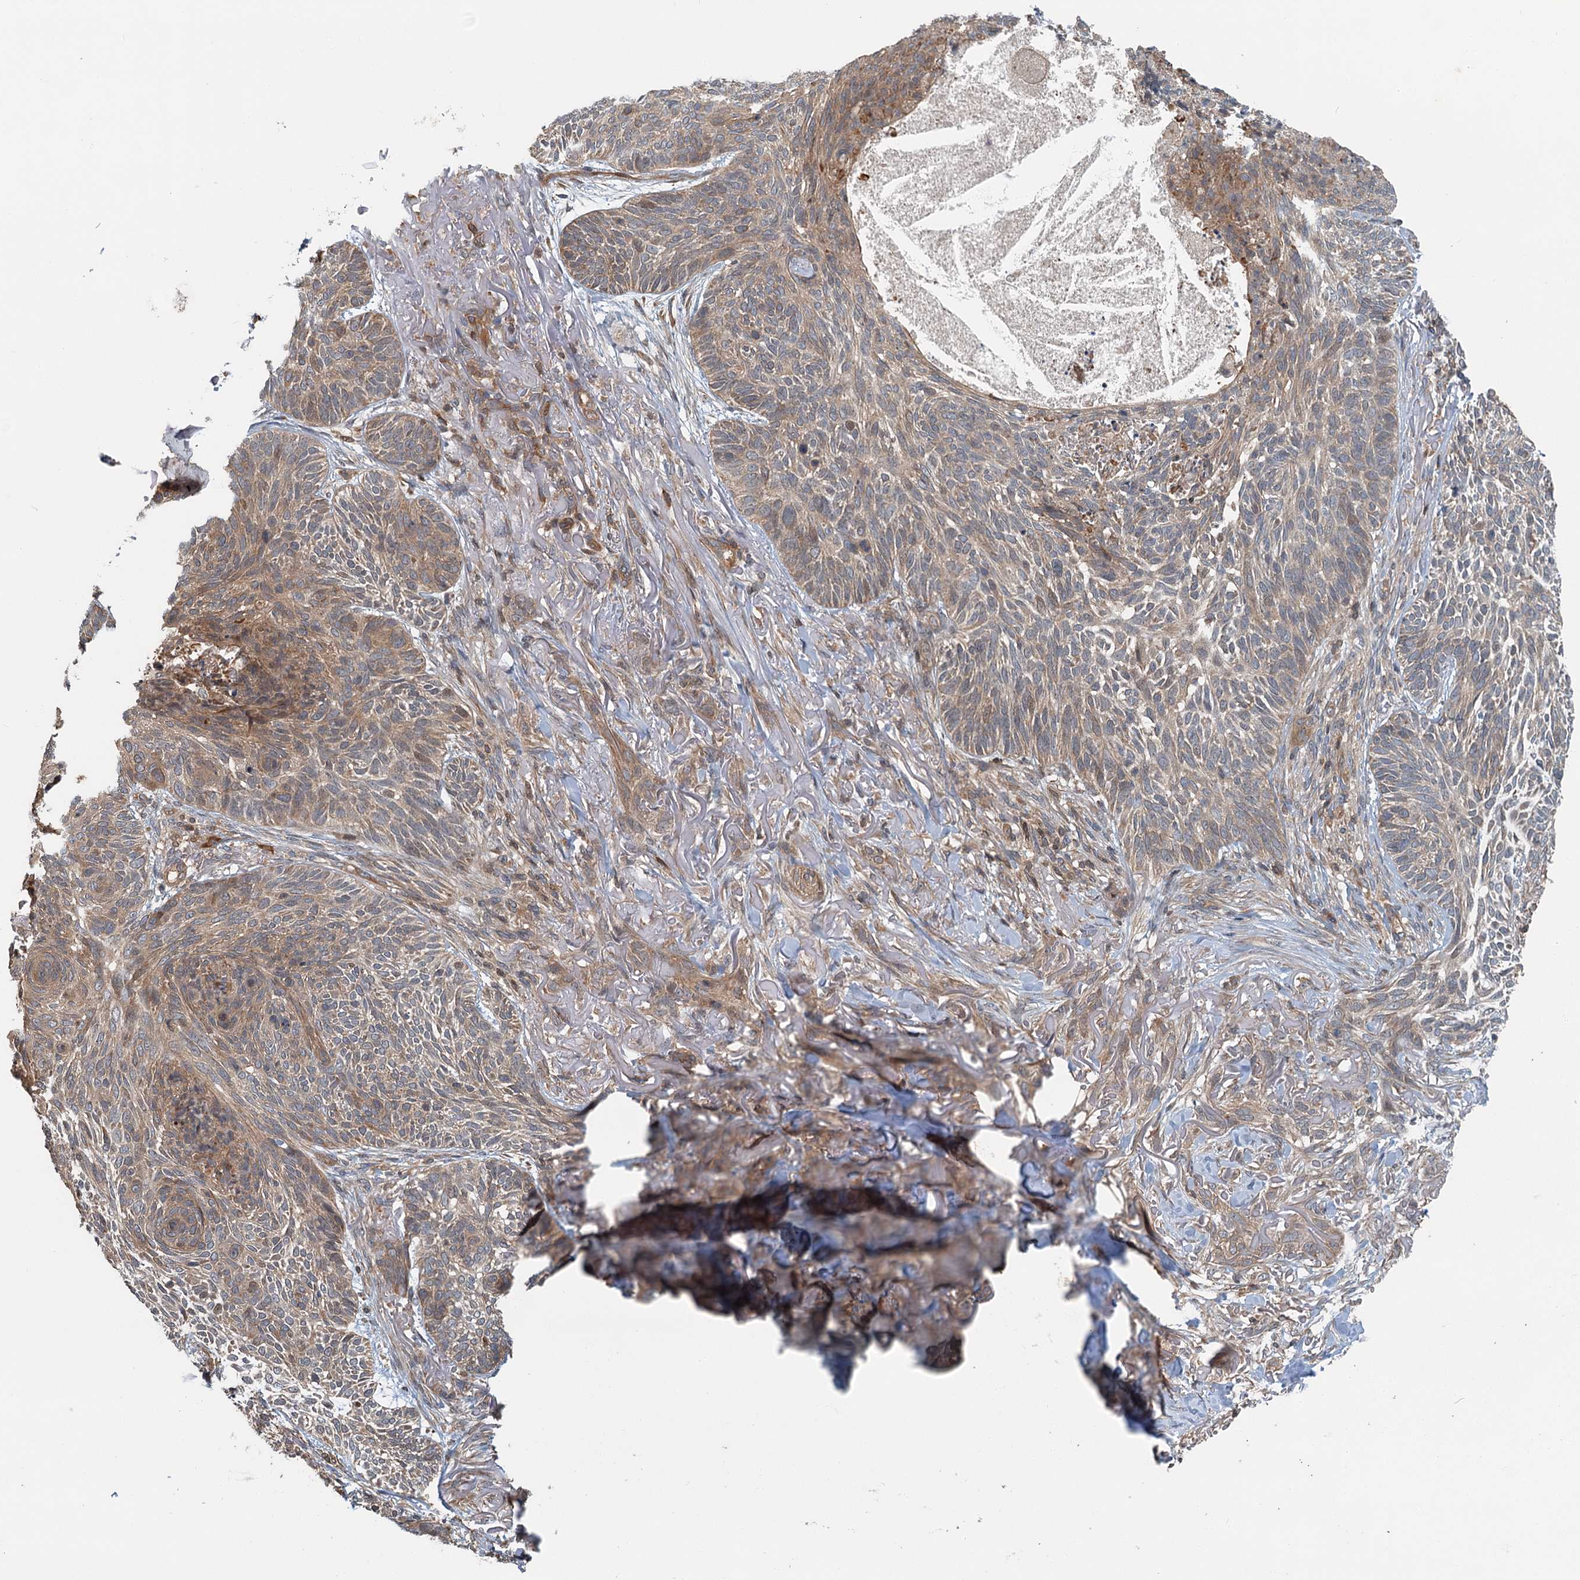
{"staining": {"intensity": "moderate", "quantity": ">75%", "location": "cytoplasmic/membranous"}, "tissue": "skin cancer", "cell_type": "Tumor cells", "image_type": "cancer", "snomed": [{"axis": "morphology", "description": "Normal tissue, NOS"}, {"axis": "morphology", "description": "Basal cell carcinoma"}, {"axis": "topography", "description": "Skin"}], "caption": "Immunohistochemical staining of human skin cancer displays medium levels of moderate cytoplasmic/membranous expression in about >75% of tumor cells.", "gene": "ZNF527", "patient": {"sex": "male", "age": 66}}